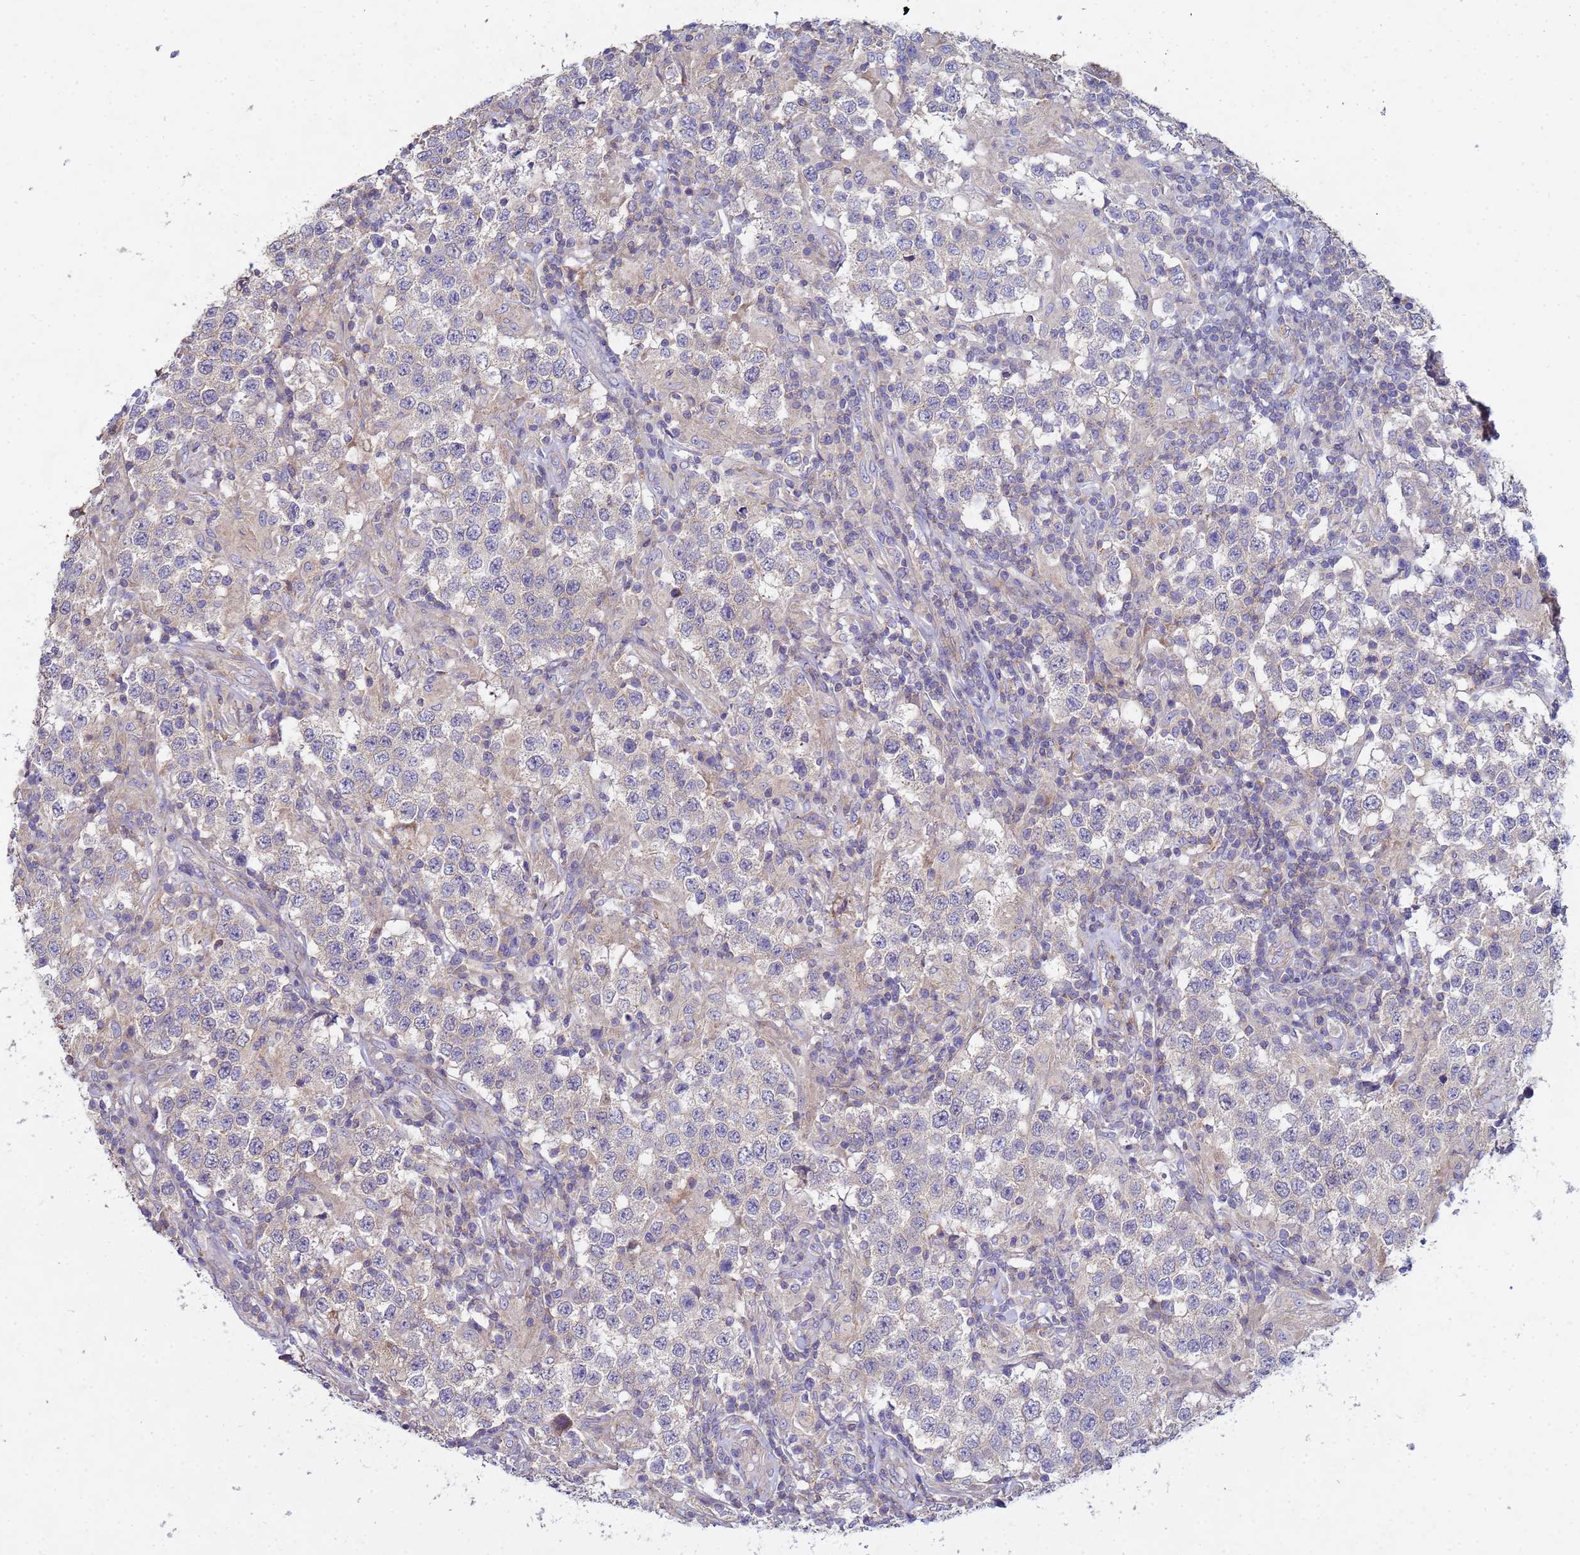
{"staining": {"intensity": "negative", "quantity": "none", "location": "none"}, "tissue": "testis cancer", "cell_type": "Tumor cells", "image_type": "cancer", "snomed": [{"axis": "morphology", "description": "Seminoma, NOS"}, {"axis": "morphology", "description": "Carcinoma, Embryonal, NOS"}, {"axis": "topography", "description": "Testis"}], "caption": "Immunohistochemistry photomicrograph of human seminoma (testis) stained for a protein (brown), which demonstrates no staining in tumor cells.", "gene": "CDC34", "patient": {"sex": "male", "age": 41}}